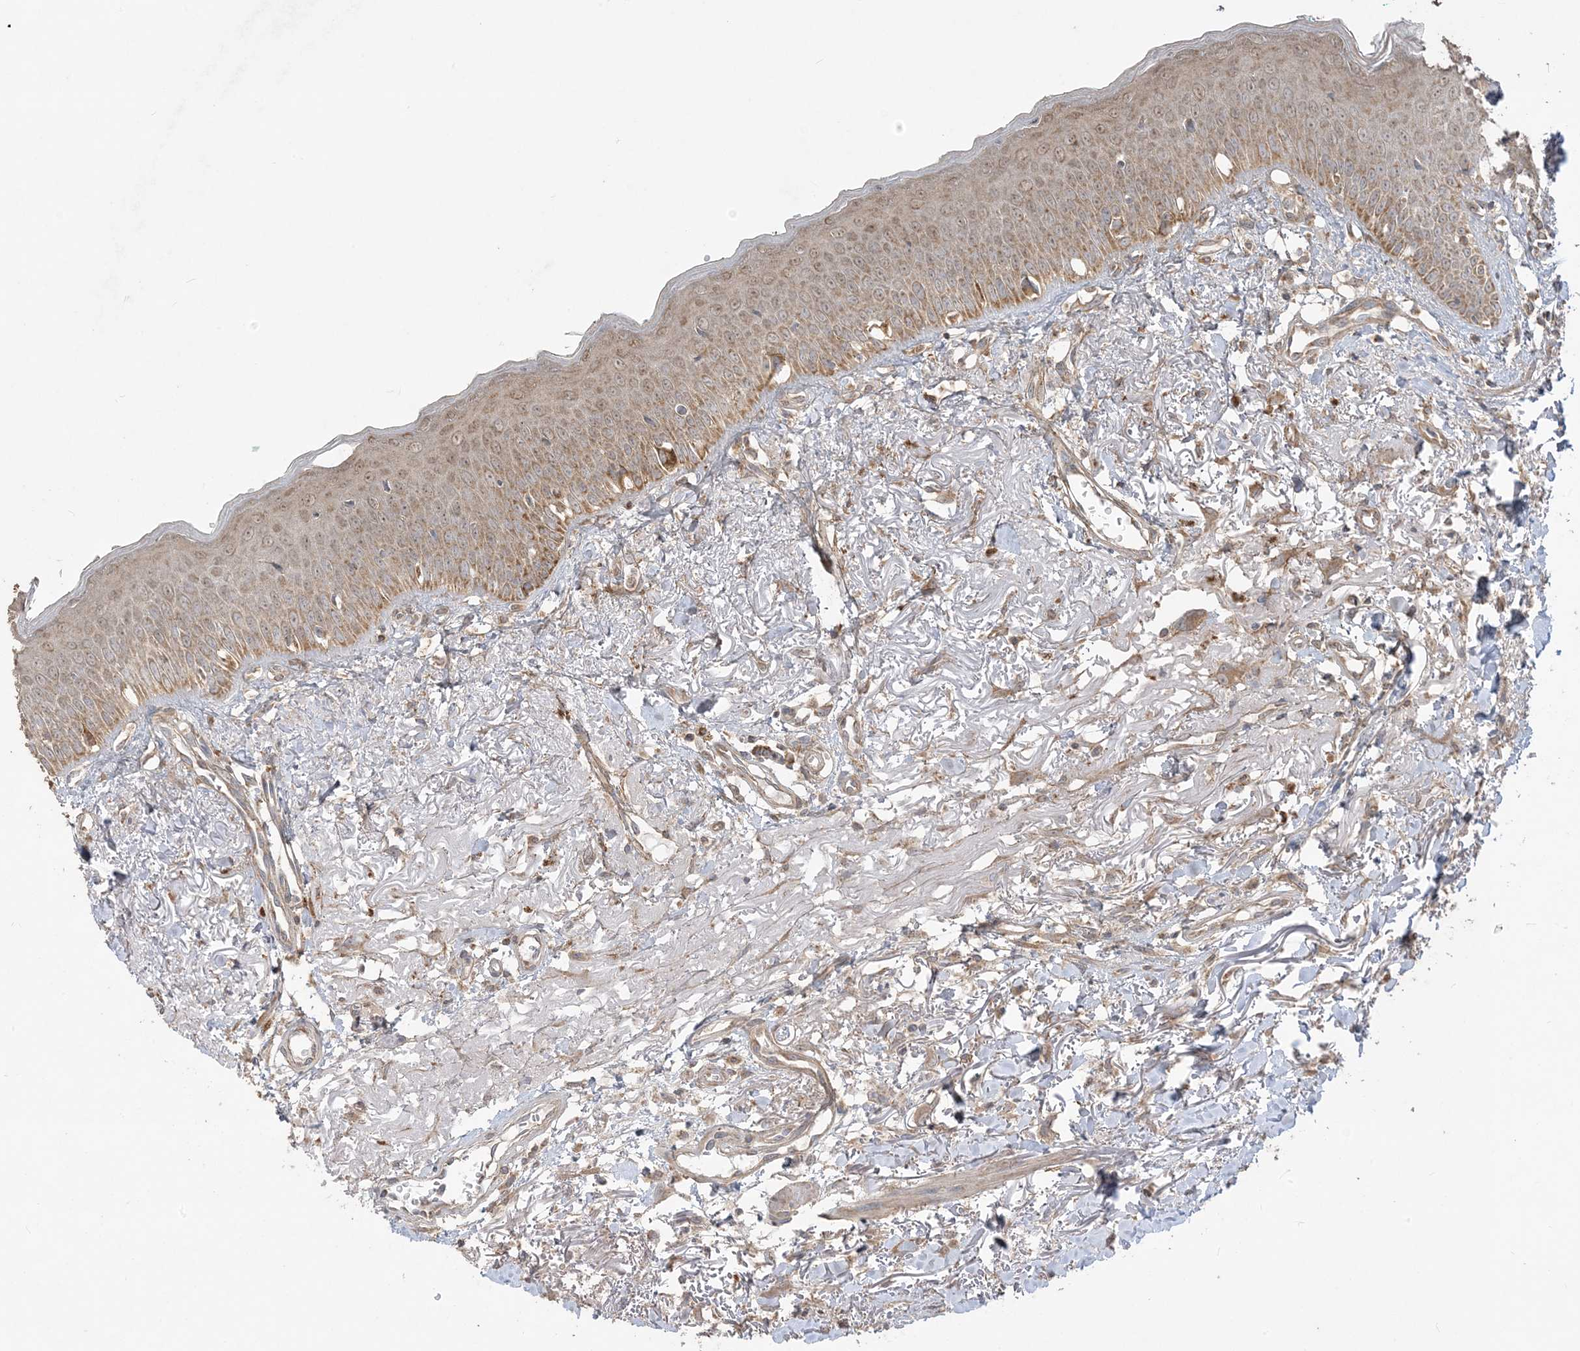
{"staining": {"intensity": "moderate", "quantity": ">75%", "location": "cytoplasmic/membranous"}, "tissue": "oral mucosa", "cell_type": "Squamous epithelial cells", "image_type": "normal", "snomed": [{"axis": "morphology", "description": "Normal tissue, NOS"}, {"axis": "topography", "description": "Oral tissue"}], "caption": "This histopathology image displays immunohistochemistry (IHC) staining of unremarkable human oral mucosa, with medium moderate cytoplasmic/membranous expression in about >75% of squamous epithelial cells.", "gene": "SIRT3", "patient": {"sex": "female", "age": 70}}